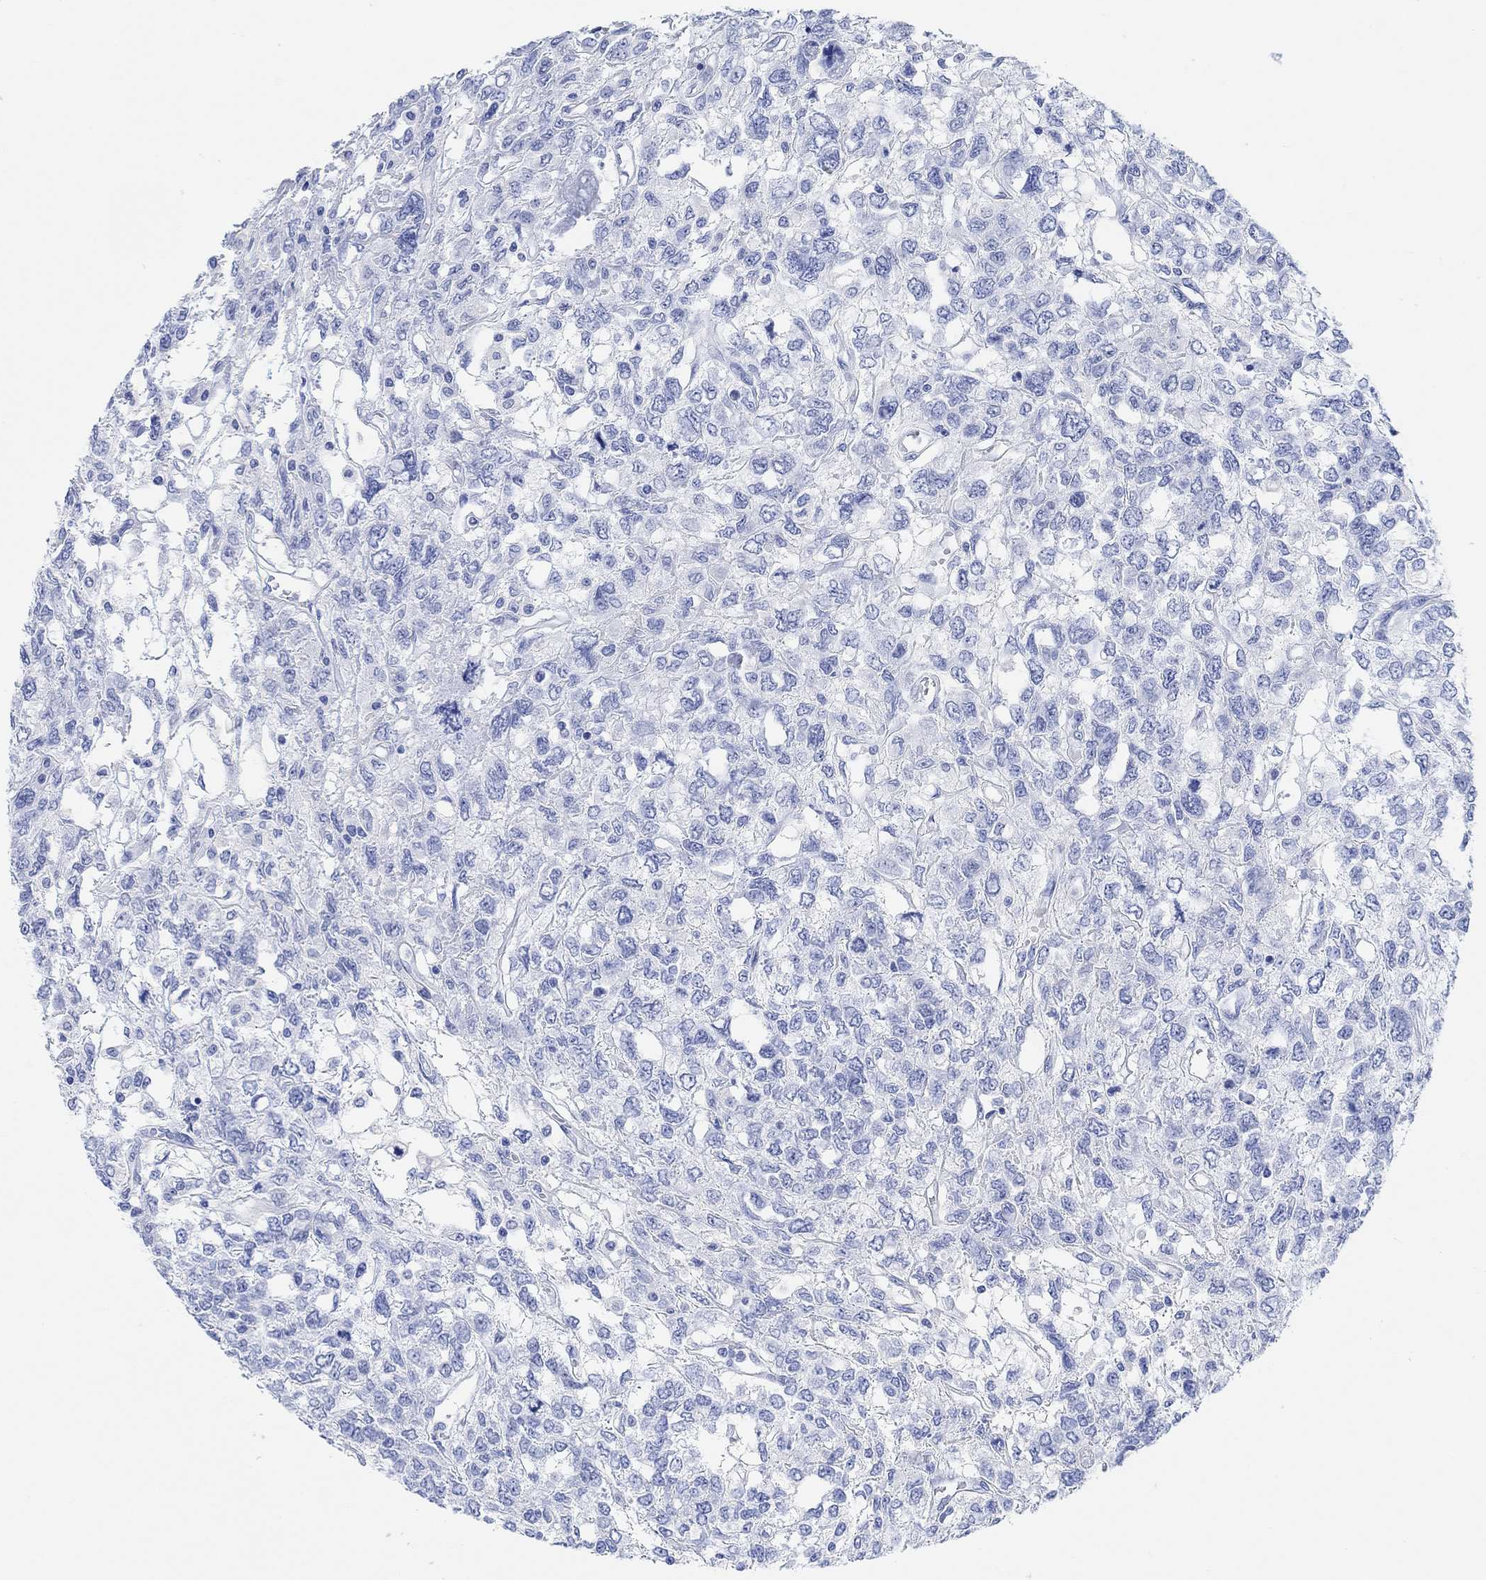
{"staining": {"intensity": "negative", "quantity": "none", "location": "none"}, "tissue": "testis cancer", "cell_type": "Tumor cells", "image_type": "cancer", "snomed": [{"axis": "morphology", "description": "Seminoma, NOS"}, {"axis": "topography", "description": "Testis"}], "caption": "Immunohistochemistry (IHC) image of testis seminoma stained for a protein (brown), which reveals no expression in tumor cells.", "gene": "ANKRD33", "patient": {"sex": "male", "age": 52}}